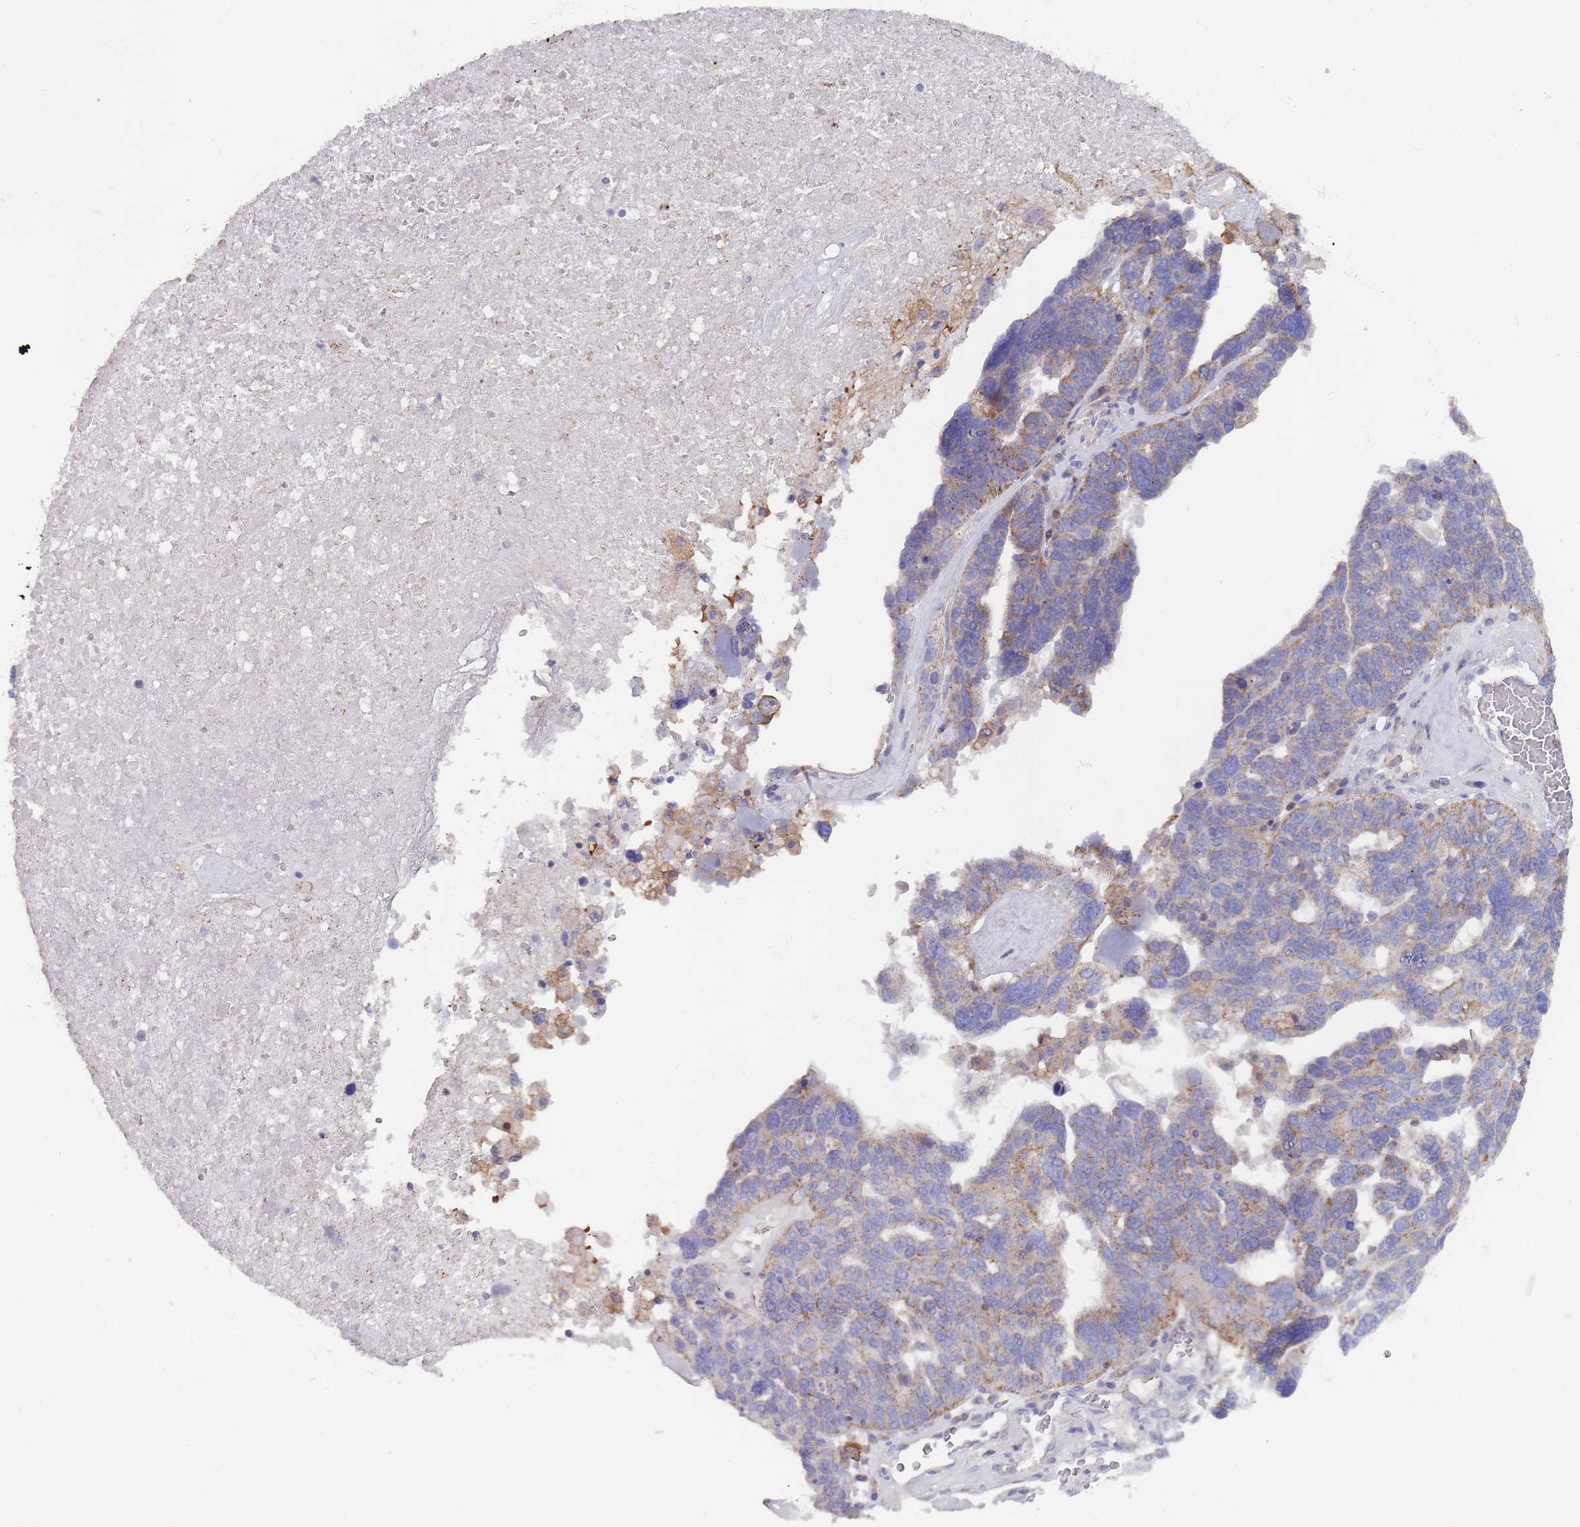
{"staining": {"intensity": "moderate", "quantity": "<25%", "location": "cytoplasmic/membranous"}, "tissue": "ovarian cancer", "cell_type": "Tumor cells", "image_type": "cancer", "snomed": [{"axis": "morphology", "description": "Cystadenocarcinoma, serous, NOS"}, {"axis": "topography", "description": "Ovary"}], "caption": "Immunohistochemistry photomicrograph of neoplastic tissue: ovarian cancer stained using immunohistochemistry (IHC) demonstrates low levels of moderate protein expression localized specifically in the cytoplasmic/membranous of tumor cells, appearing as a cytoplasmic/membranous brown color.", "gene": "CD33", "patient": {"sex": "female", "age": 59}}